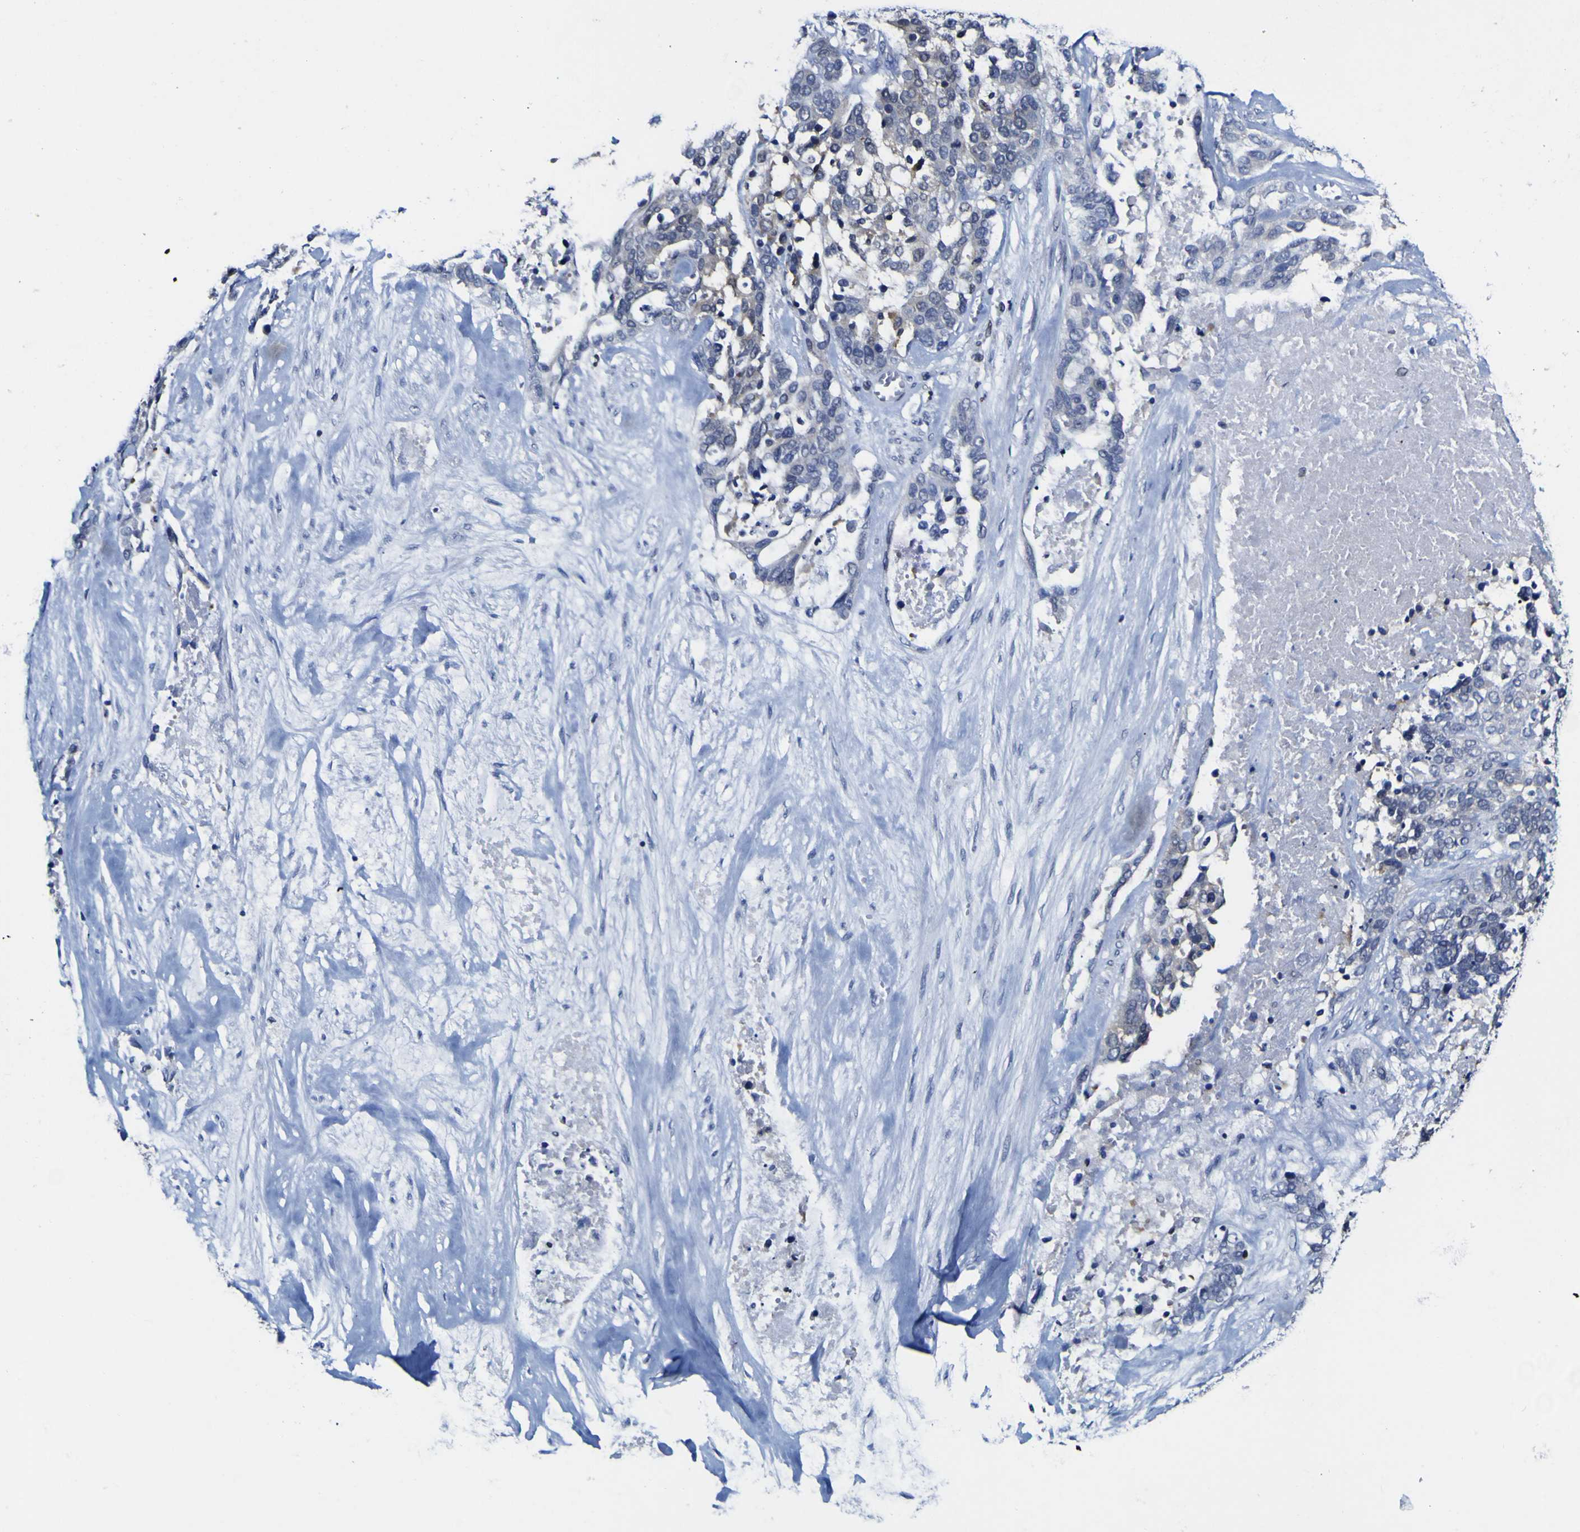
{"staining": {"intensity": "negative", "quantity": "none", "location": "none"}, "tissue": "ovarian cancer", "cell_type": "Tumor cells", "image_type": "cancer", "snomed": [{"axis": "morphology", "description": "Cystadenocarcinoma, serous, NOS"}, {"axis": "topography", "description": "Ovary"}], "caption": "Histopathology image shows no protein staining in tumor cells of ovarian cancer (serous cystadenocarcinoma) tissue.", "gene": "CASP6", "patient": {"sex": "female", "age": 44}}